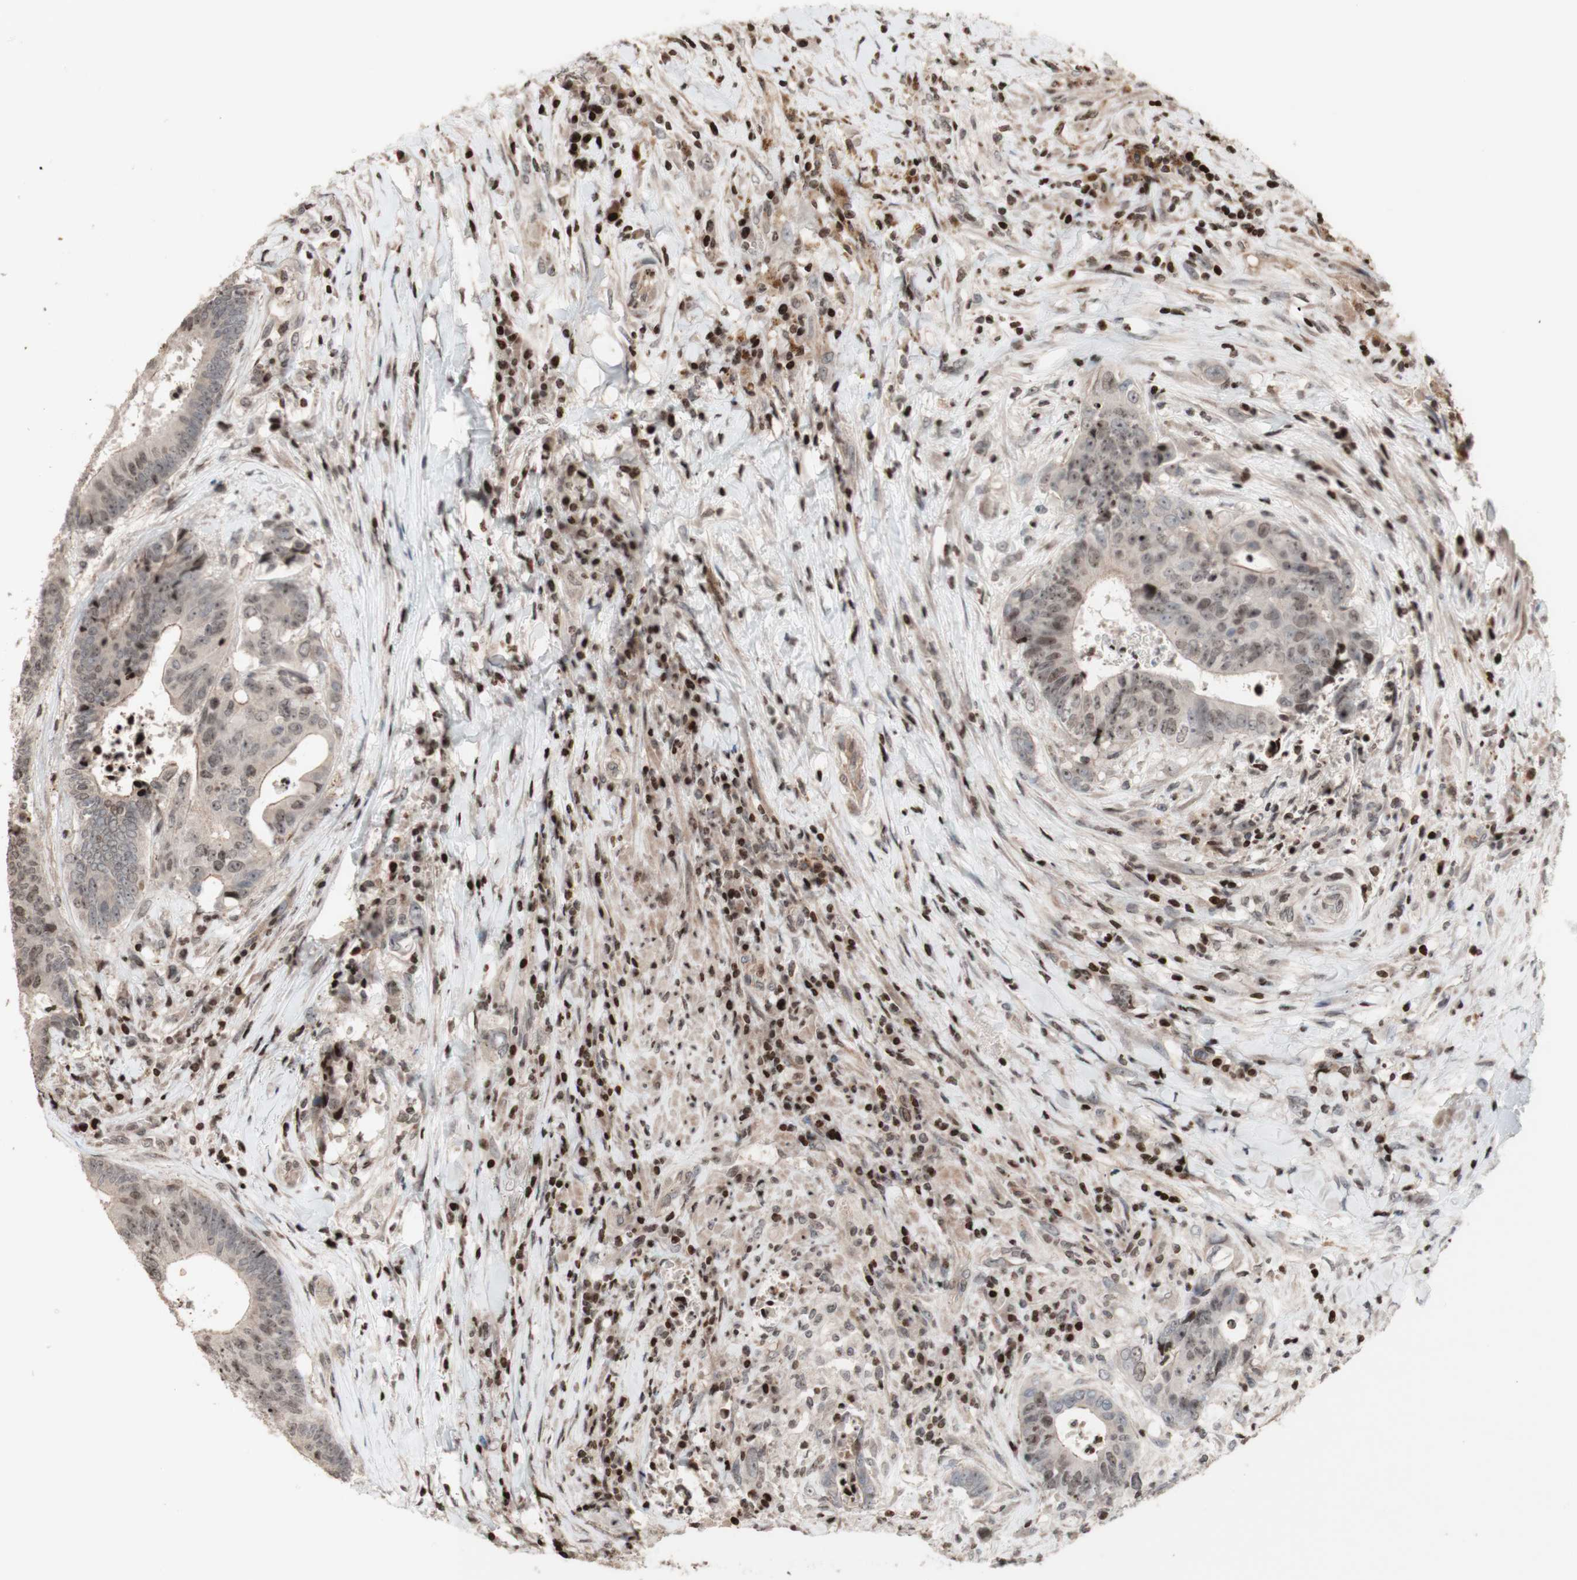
{"staining": {"intensity": "moderate", "quantity": "<25%", "location": "nuclear"}, "tissue": "colorectal cancer", "cell_type": "Tumor cells", "image_type": "cancer", "snomed": [{"axis": "morphology", "description": "Adenocarcinoma, NOS"}, {"axis": "topography", "description": "Rectum"}], "caption": "A brown stain highlights moderate nuclear positivity of a protein in human colorectal cancer (adenocarcinoma) tumor cells. The staining is performed using DAB (3,3'-diaminobenzidine) brown chromogen to label protein expression. The nuclei are counter-stained blue using hematoxylin.", "gene": "POLA1", "patient": {"sex": "male", "age": 72}}